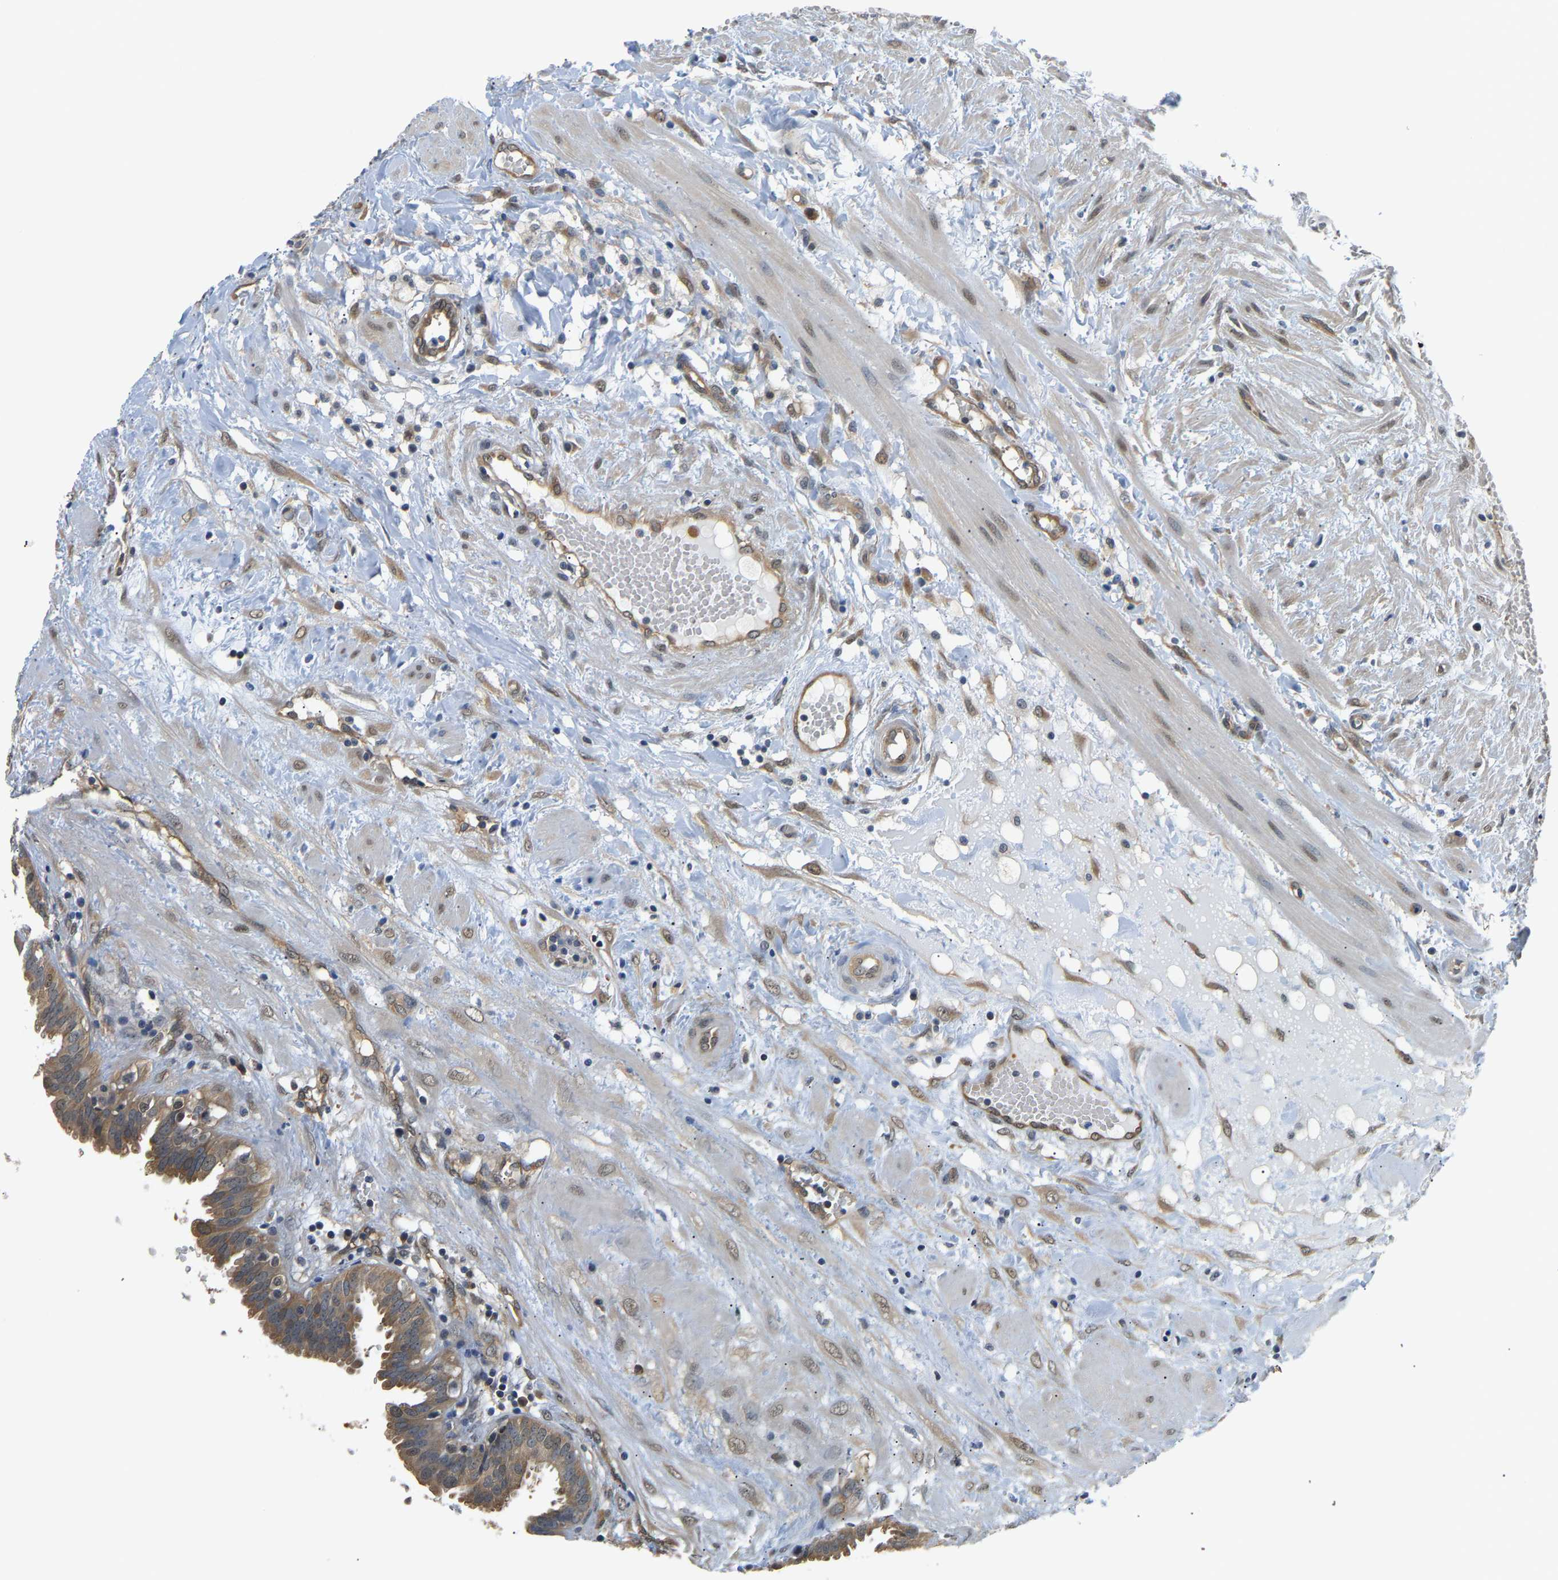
{"staining": {"intensity": "moderate", "quantity": ">75%", "location": "cytoplasmic/membranous"}, "tissue": "seminal vesicle", "cell_type": "Glandular cells", "image_type": "normal", "snomed": [{"axis": "morphology", "description": "Normal tissue, NOS"}, {"axis": "morphology", "description": "Adenocarcinoma, High grade"}, {"axis": "topography", "description": "Prostate"}, {"axis": "topography", "description": "Seminal veicle"}], "caption": "Seminal vesicle stained with a brown dye exhibits moderate cytoplasmic/membranous positive positivity in approximately >75% of glandular cells.", "gene": "ARHGEF12", "patient": {"sex": "male", "age": 55}}